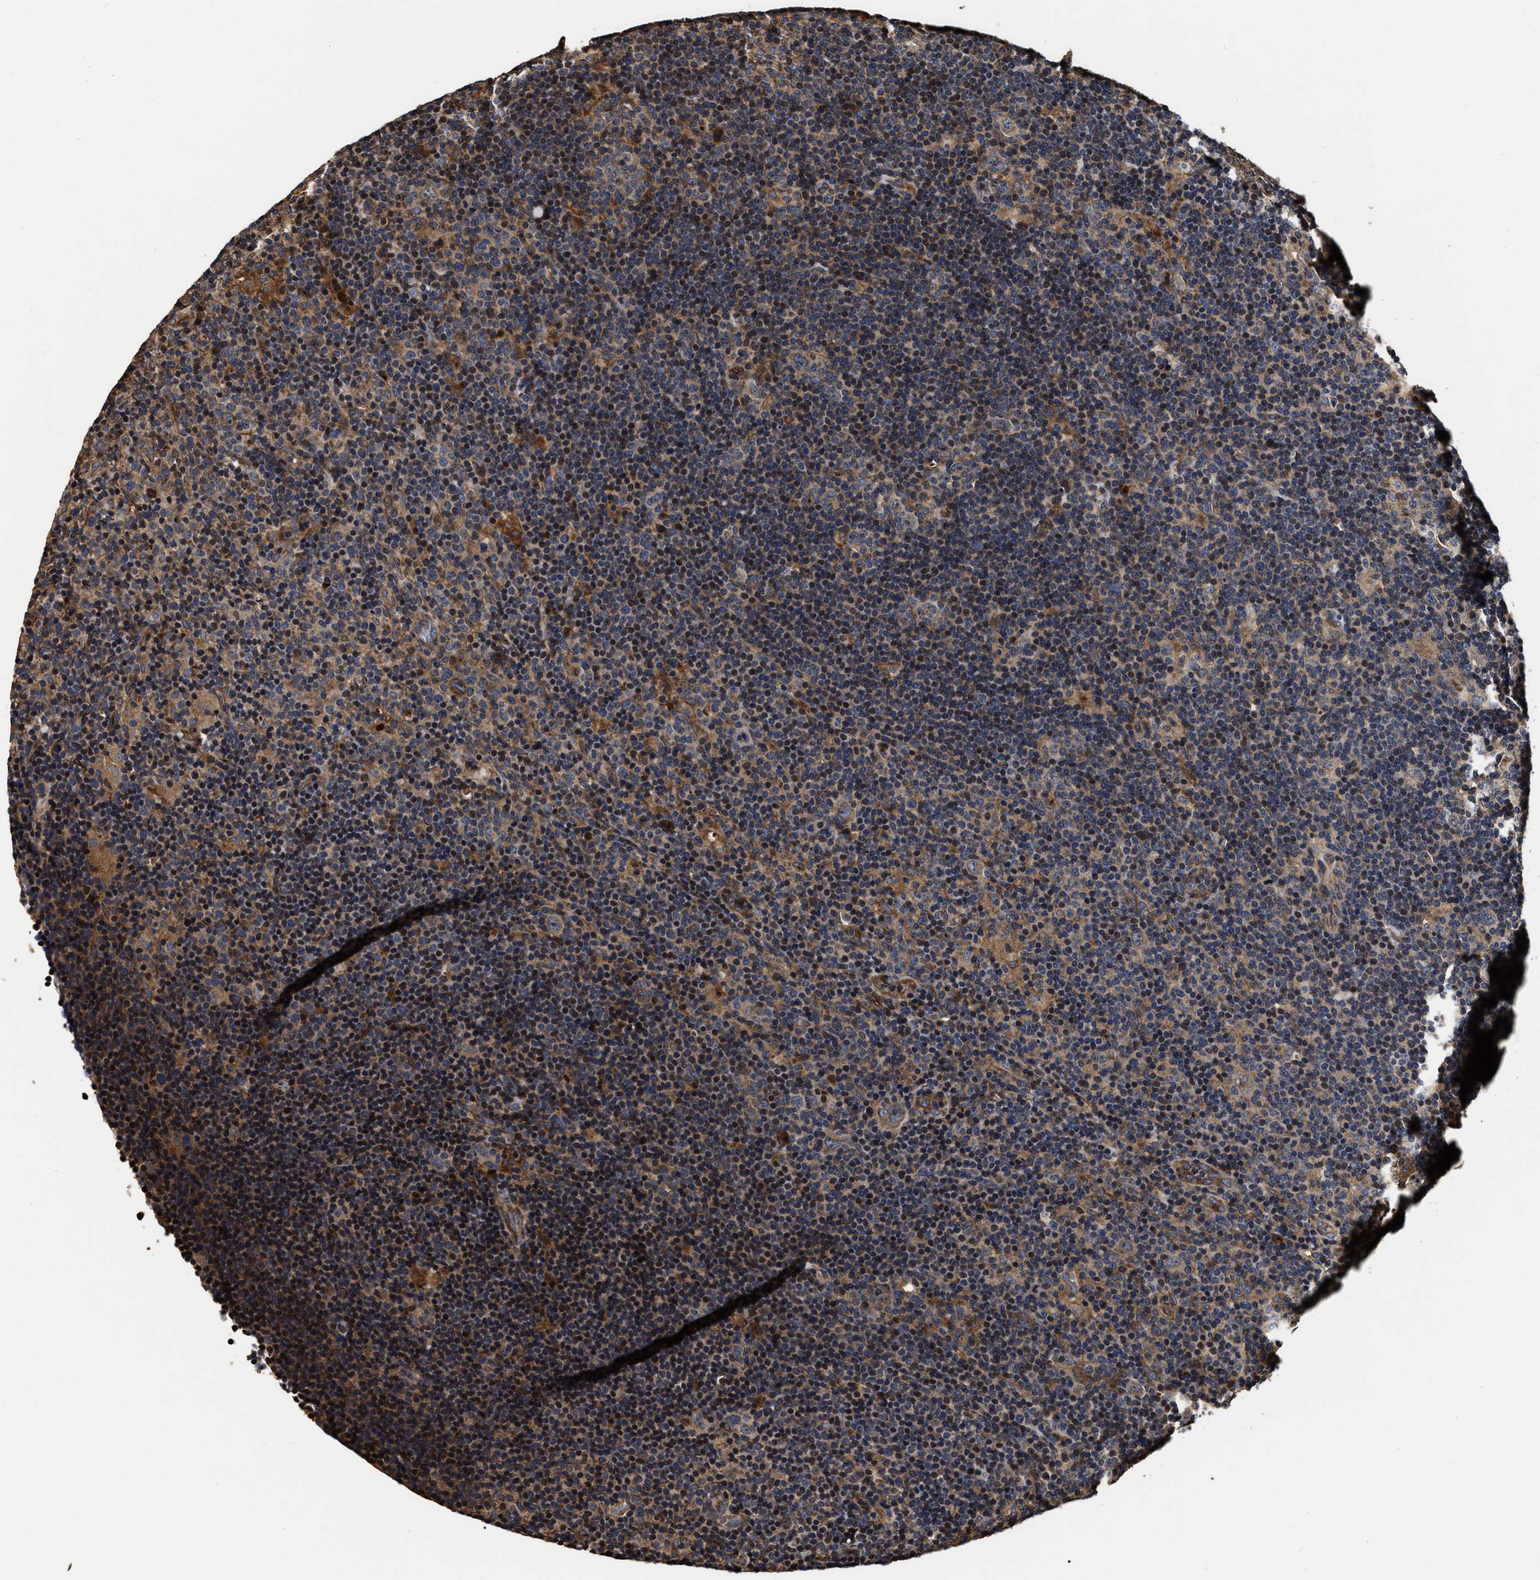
{"staining": {"intensity": "weak", "quantity": "25%-75%", "location": "cytoplasmic/membranous"}, "tissue": "lymphoma", "cell_type": "Tumor cells", "image_type": "cancer", "snomed": [{"axis": "morphology", "description": "Hodgkin's disease, NOS"}, {"axis": "topography", "description": "Lymph node"}], "caption": "Immunohistochemical staining of lymphoma displays weak cytoplasmic/membranous protein positivity in approximately 25%-75% of tumor cells.", "gene": "ABCG8", "patient": {"sex": "female", "age": 57}}